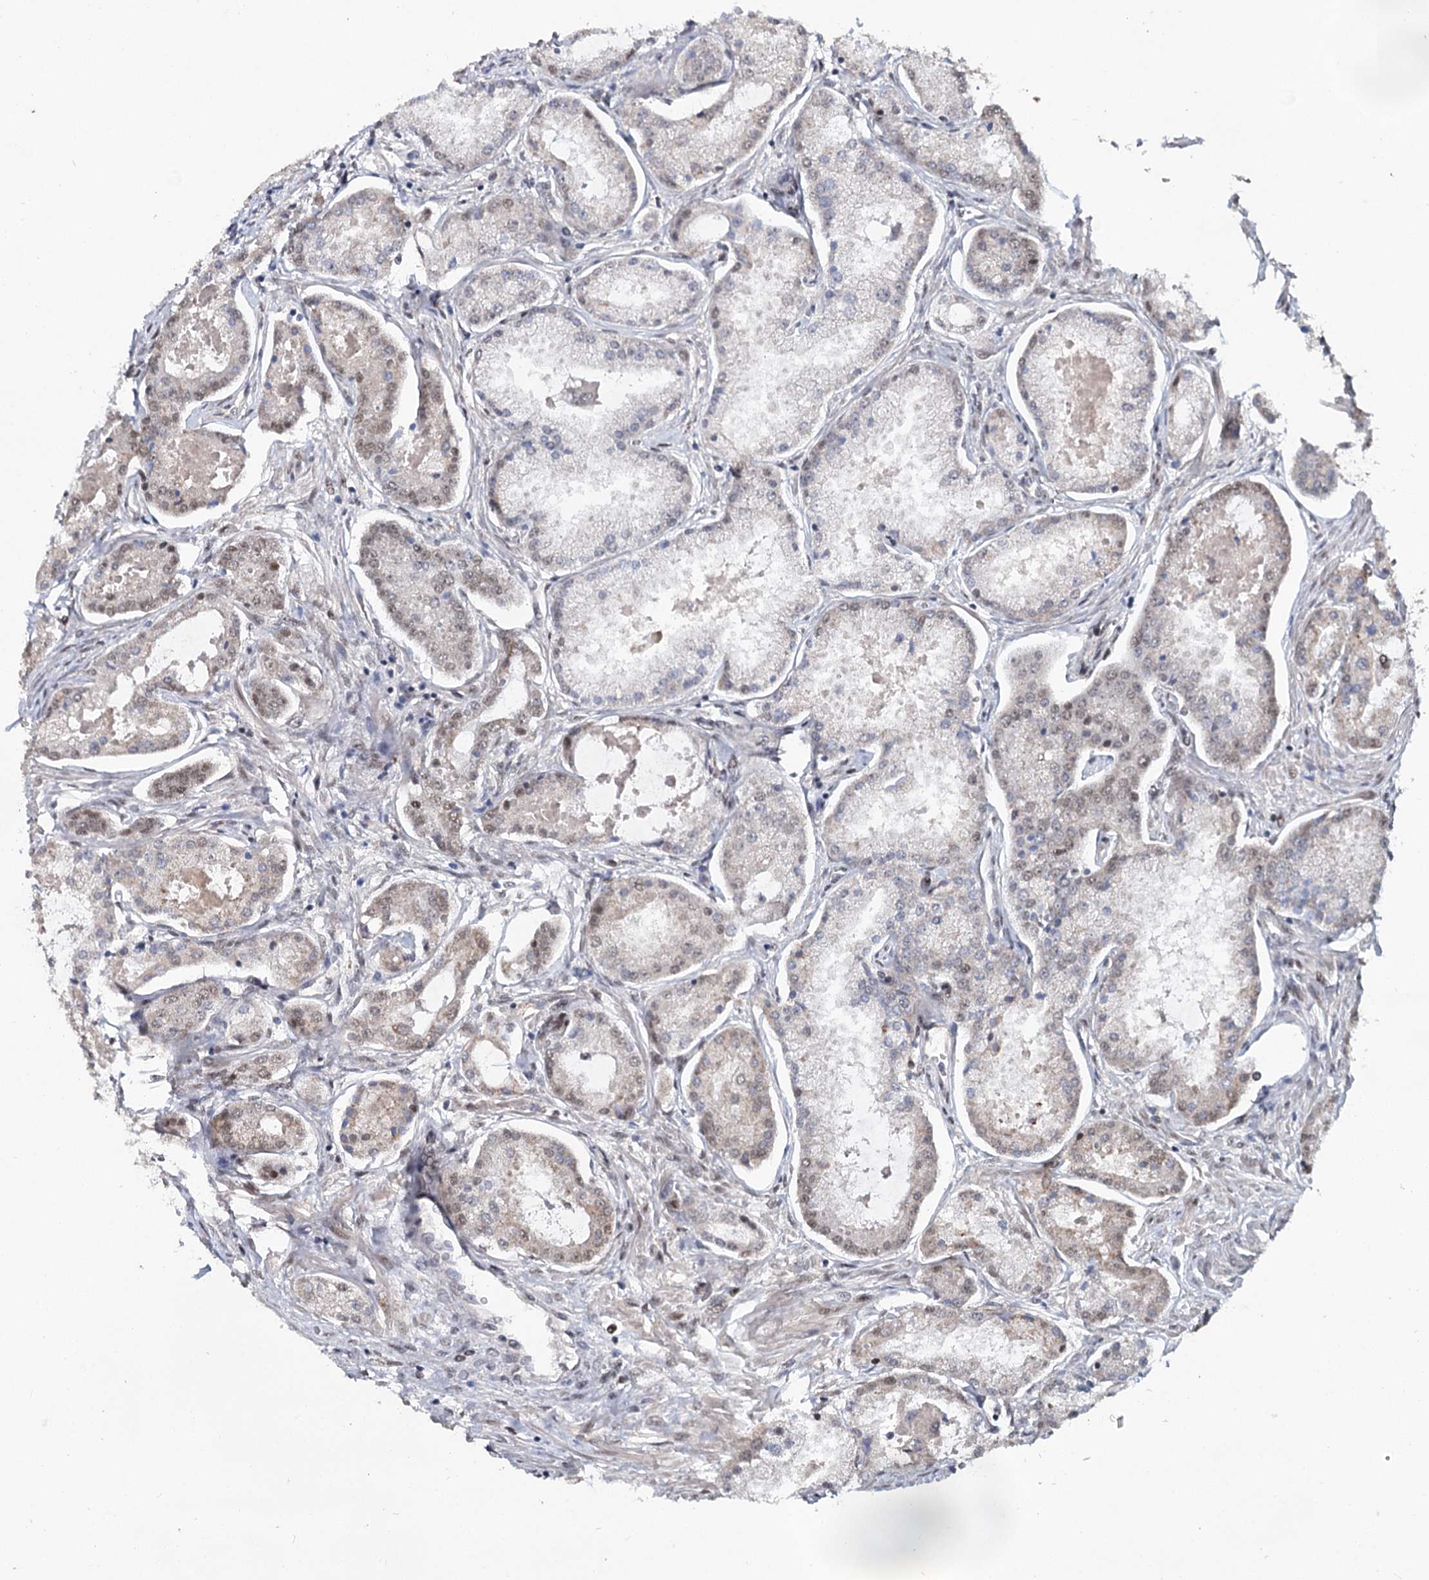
{"staining": {"intensity": "weak", "quantity": "25%-75%", "location": "nuclear"}, "tissue": "prostate cancer", "cell_type": "Tumor cells", "image_type": "cancer", "snomed": [{"axis": "morphology", "description": "Adenocarcinoma, Low grade"}, {"axis": "topography", "description": "Prostate"}], "caption": "Immunohistochemistry (IHC) (DAB) staining of prostate cancer (low-grade adenocarcinoma) demonstrates weak nuclear protein staining in about 25%-75% of tumor cells.", "gene": "MYG1", "patient": {"sex": "male", "age": 68}}